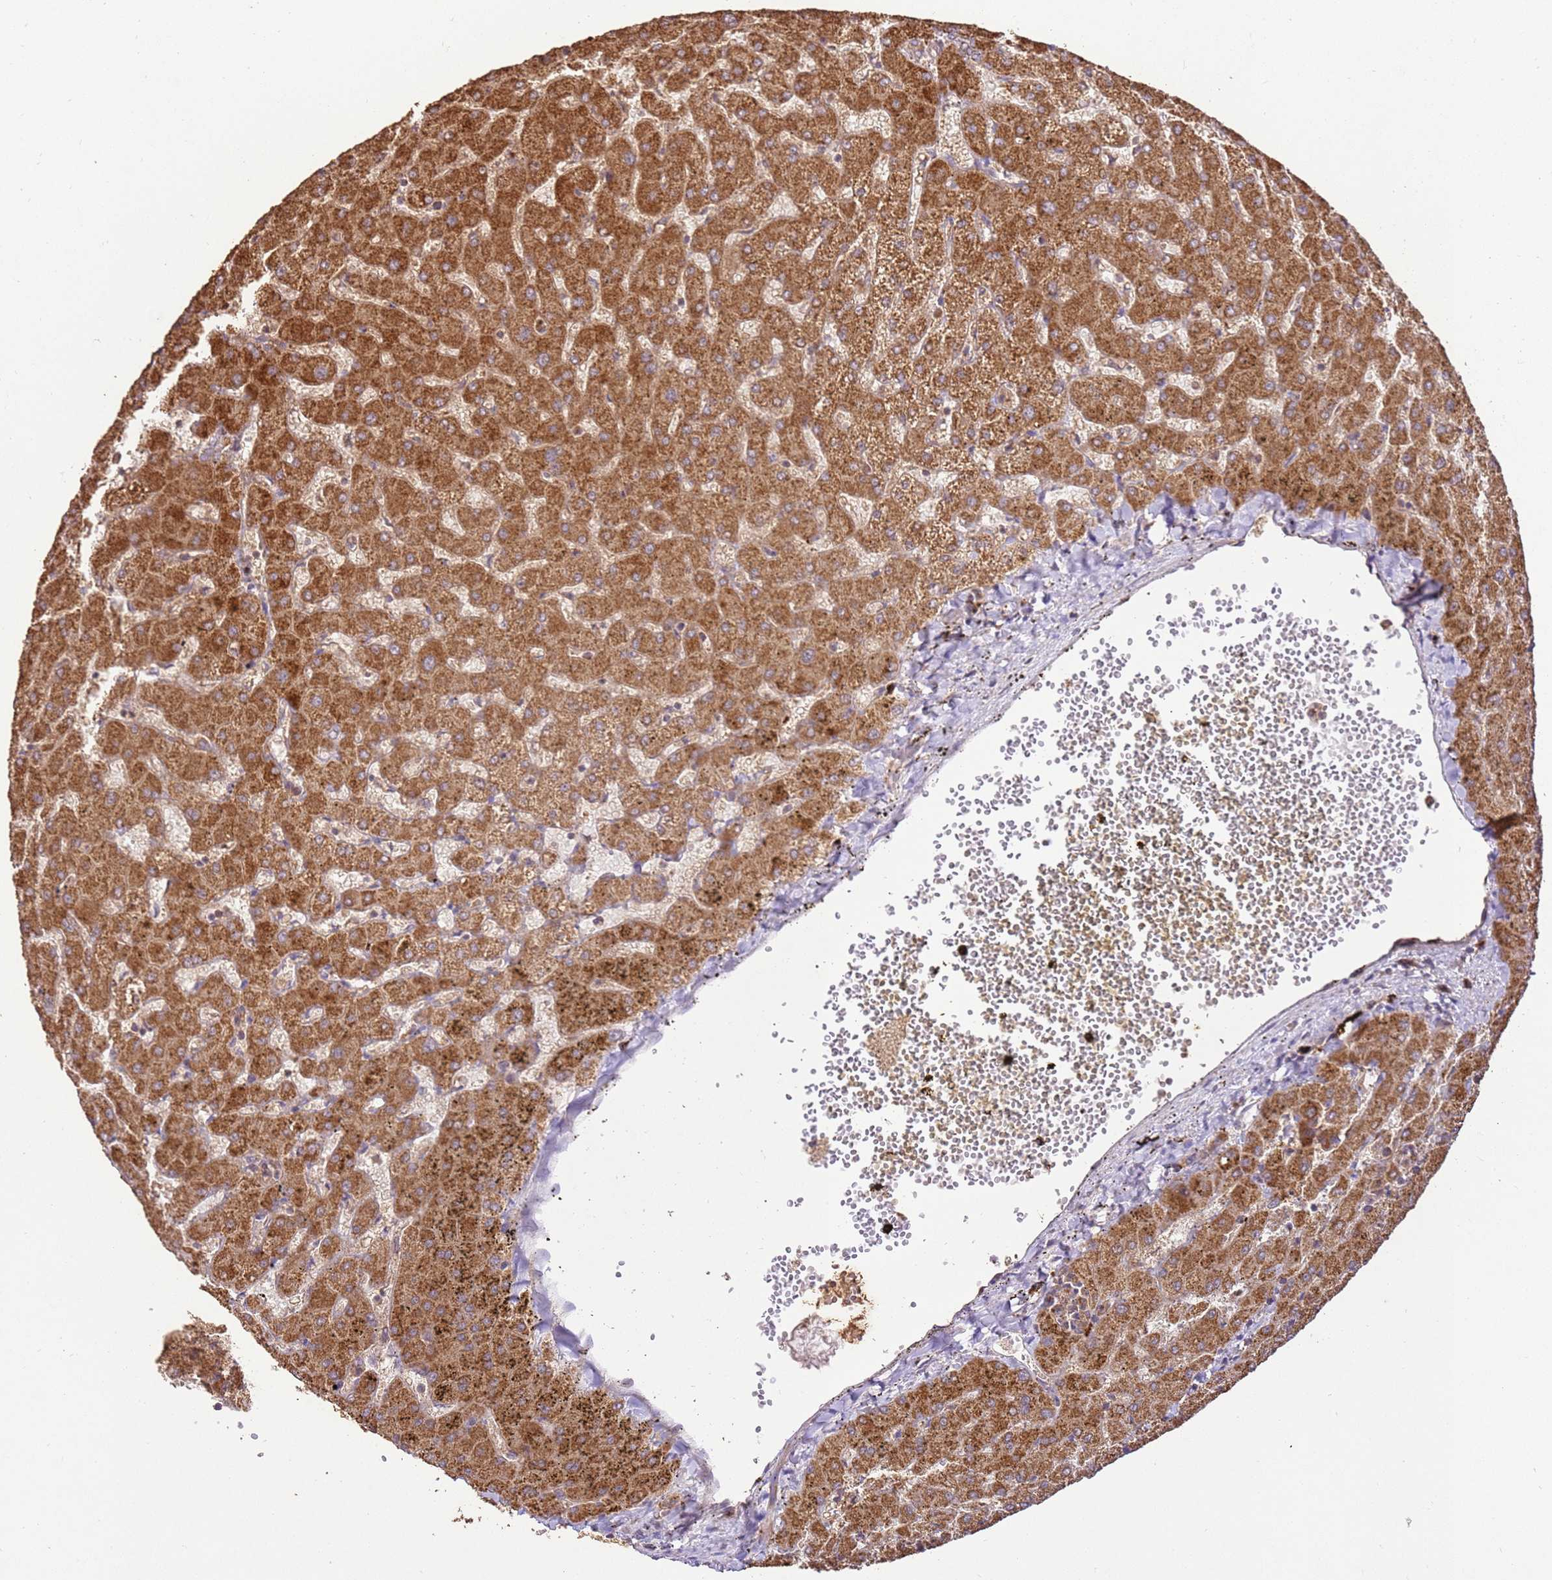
{"staining": {"intensity": "weak", "quantity": "25%-75%", "location": "cytoplasmic/membranous"}, "tissue": "liver", "cell_type": "Cholangiocytes", "image_type": "normal", "snomed": [{"axis": "morphology", "description": "Normal tissue, NOS"}, {"axis": "topography", "description": "Liver"}], "caption": "Liver stained with DAB immunohistochemistry exhibits low levels of weak cytoplasmic/membranous positivity in approximately 25%-75% of cholangiocytes.", "gene": "LRRC28", "patient": {"sex": "female", "age": 63}}